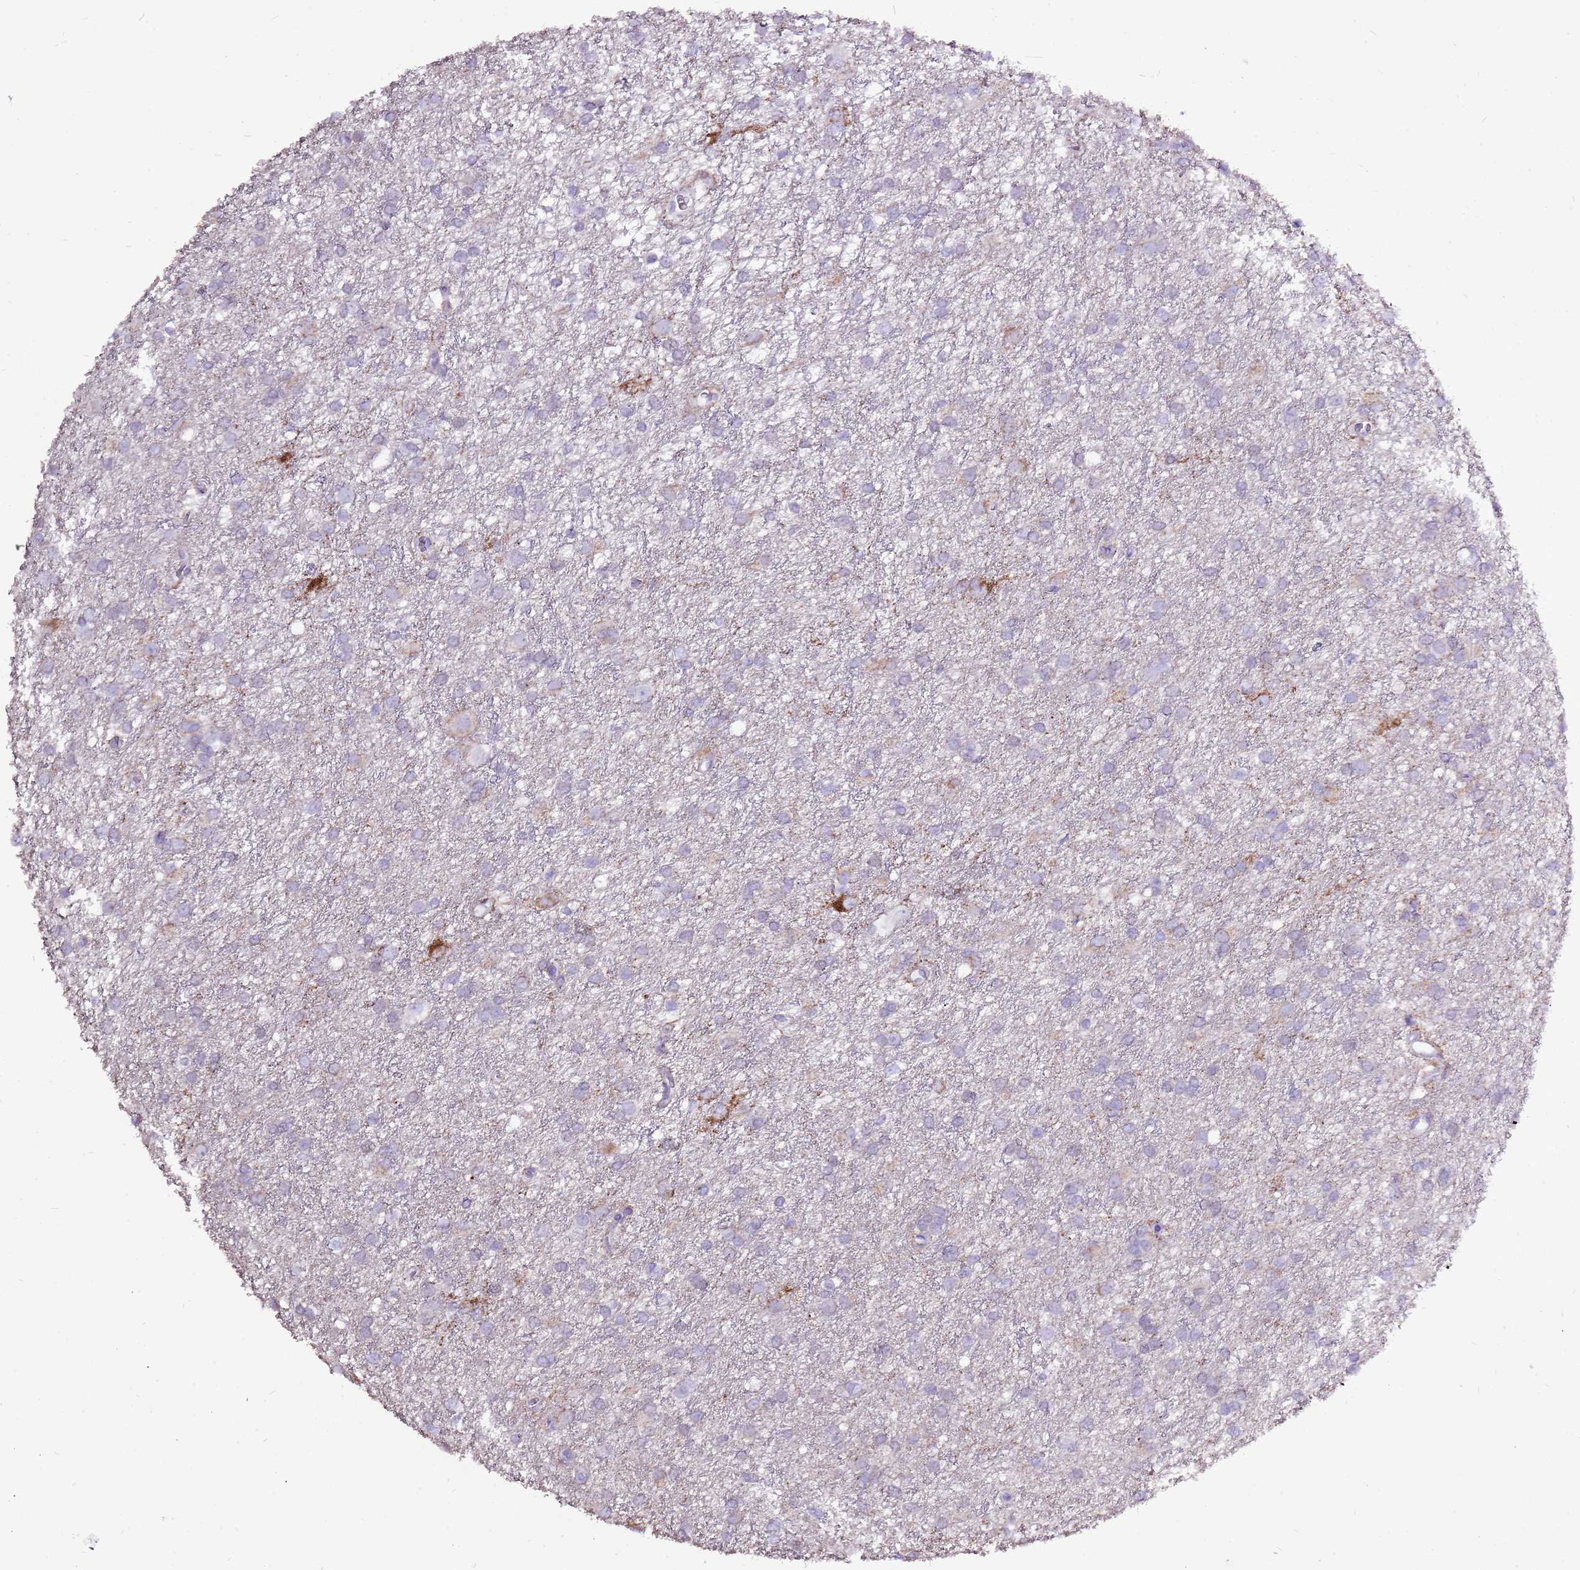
{"staining": {"intensity": "negative", "quantity": "none", "location": "none"}, "tissue": "glioma", "cell_type": "Tumor cells", "image_type": "cancer", "snomed": [{"axis": "morphology", "description": "Glioma, malignant, High grade"}, {"axis": "topography", "description": "Brain"}], "caption": "This image is of glioma stained with IHC to label a protein in brown with the nuclei are counter-stained blue. There is no staining in tumor cells.", "gene": "ACSS3", "patient": {"sex": "female", "age": 50}}